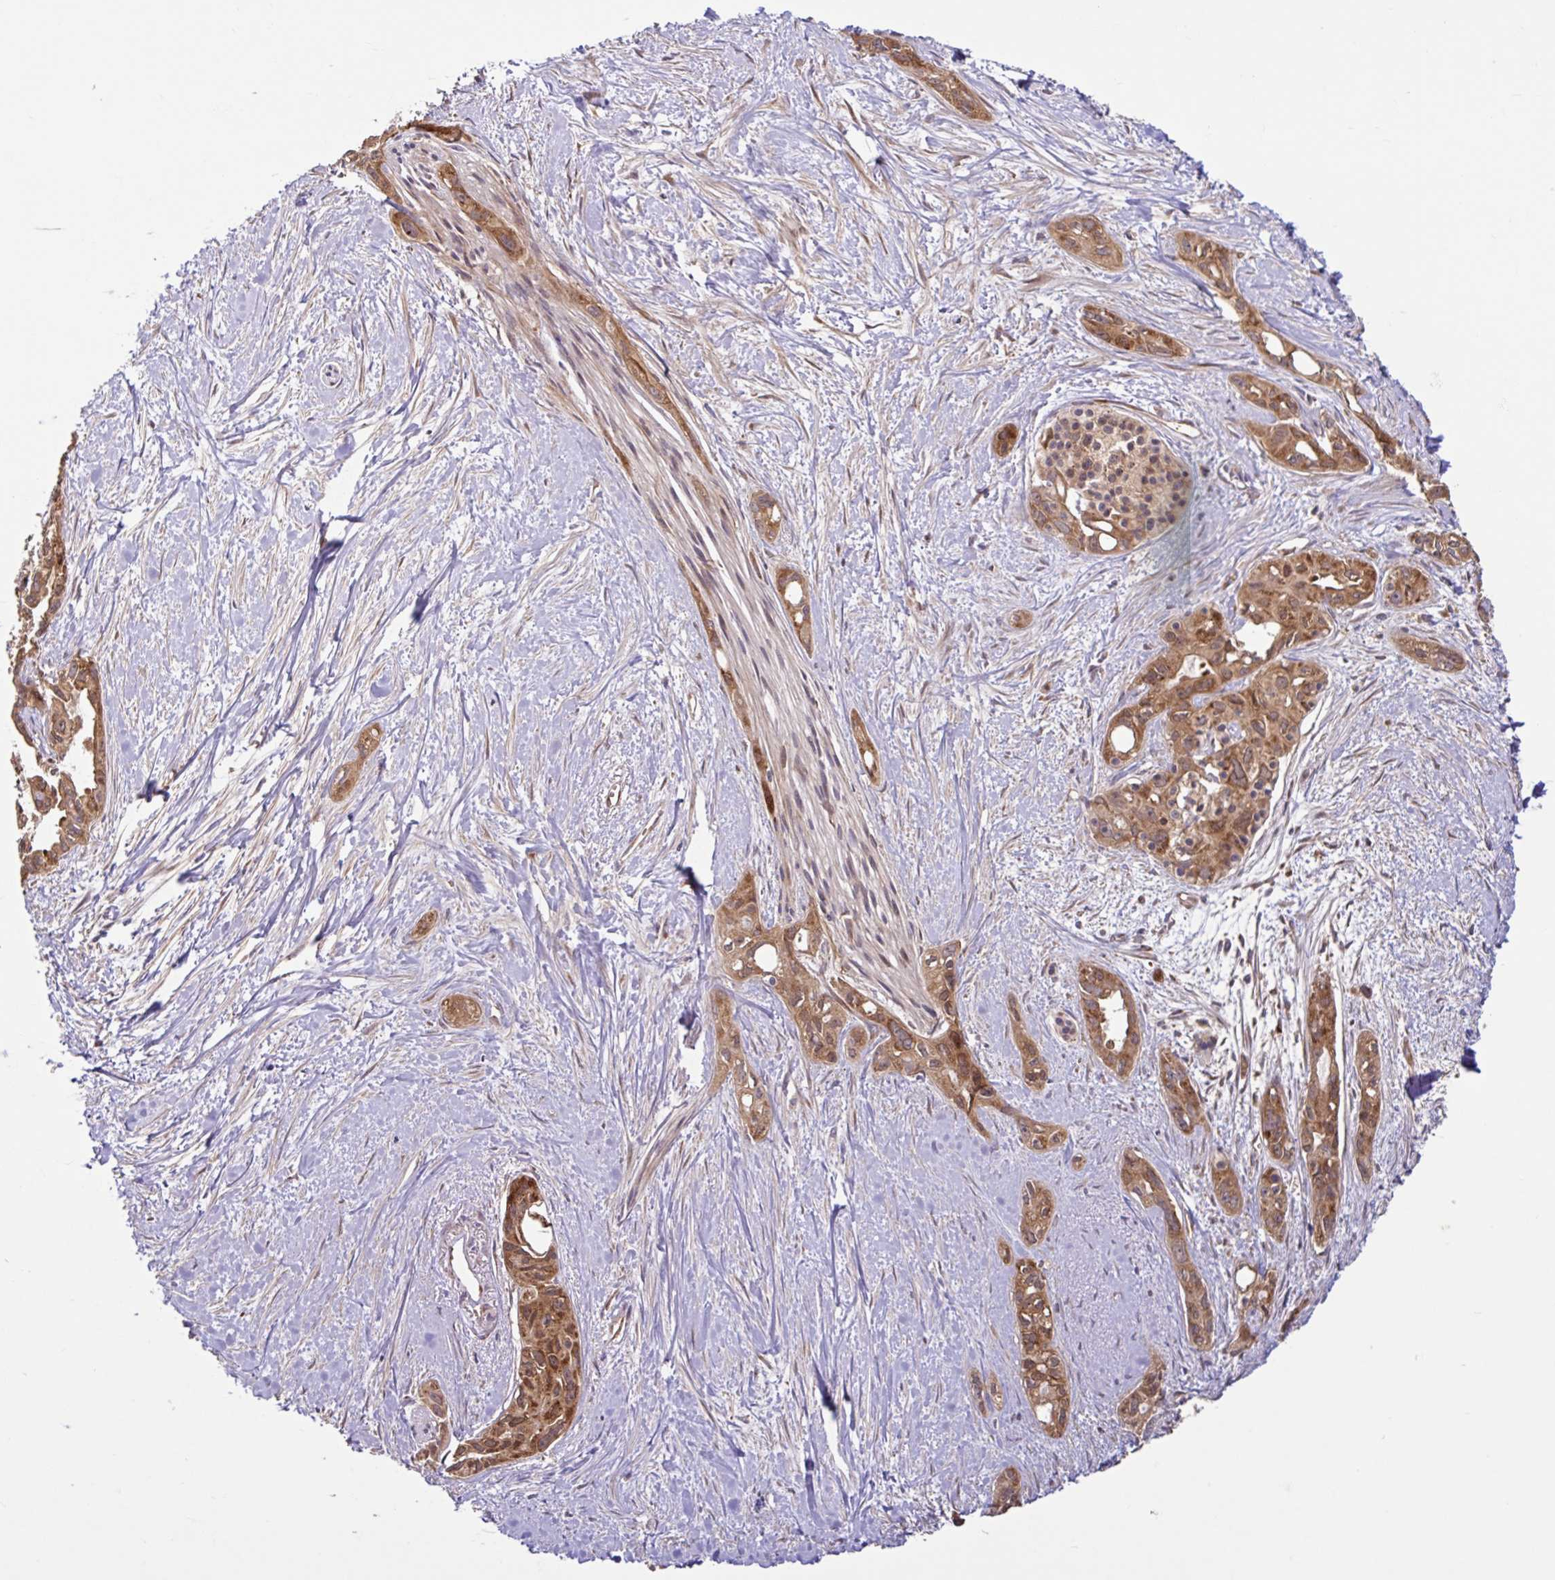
{"staining": {"intensity": "moderate", "quantity": ">75%", "location": "cytoplasmic/membranous"}, "tissue": "pancreatic cancer", "cell_type": "Tumor cells", "image_type": "cancer", "snomed": [{"axis": "morphology", "description": "Adenocarcinoma, NOS"}, {"axis": "topography", "description": "Pancreas"}], "caption": "Immunohistochemical staining of human adenocarcinoma (pancreatic) demonstrates medium levels of moderate cytoplasmic/membranous staining in approximately >75% of tumor cells.", "gene": "NTPCR", "patient": {"sex": "female", "age": 50}}